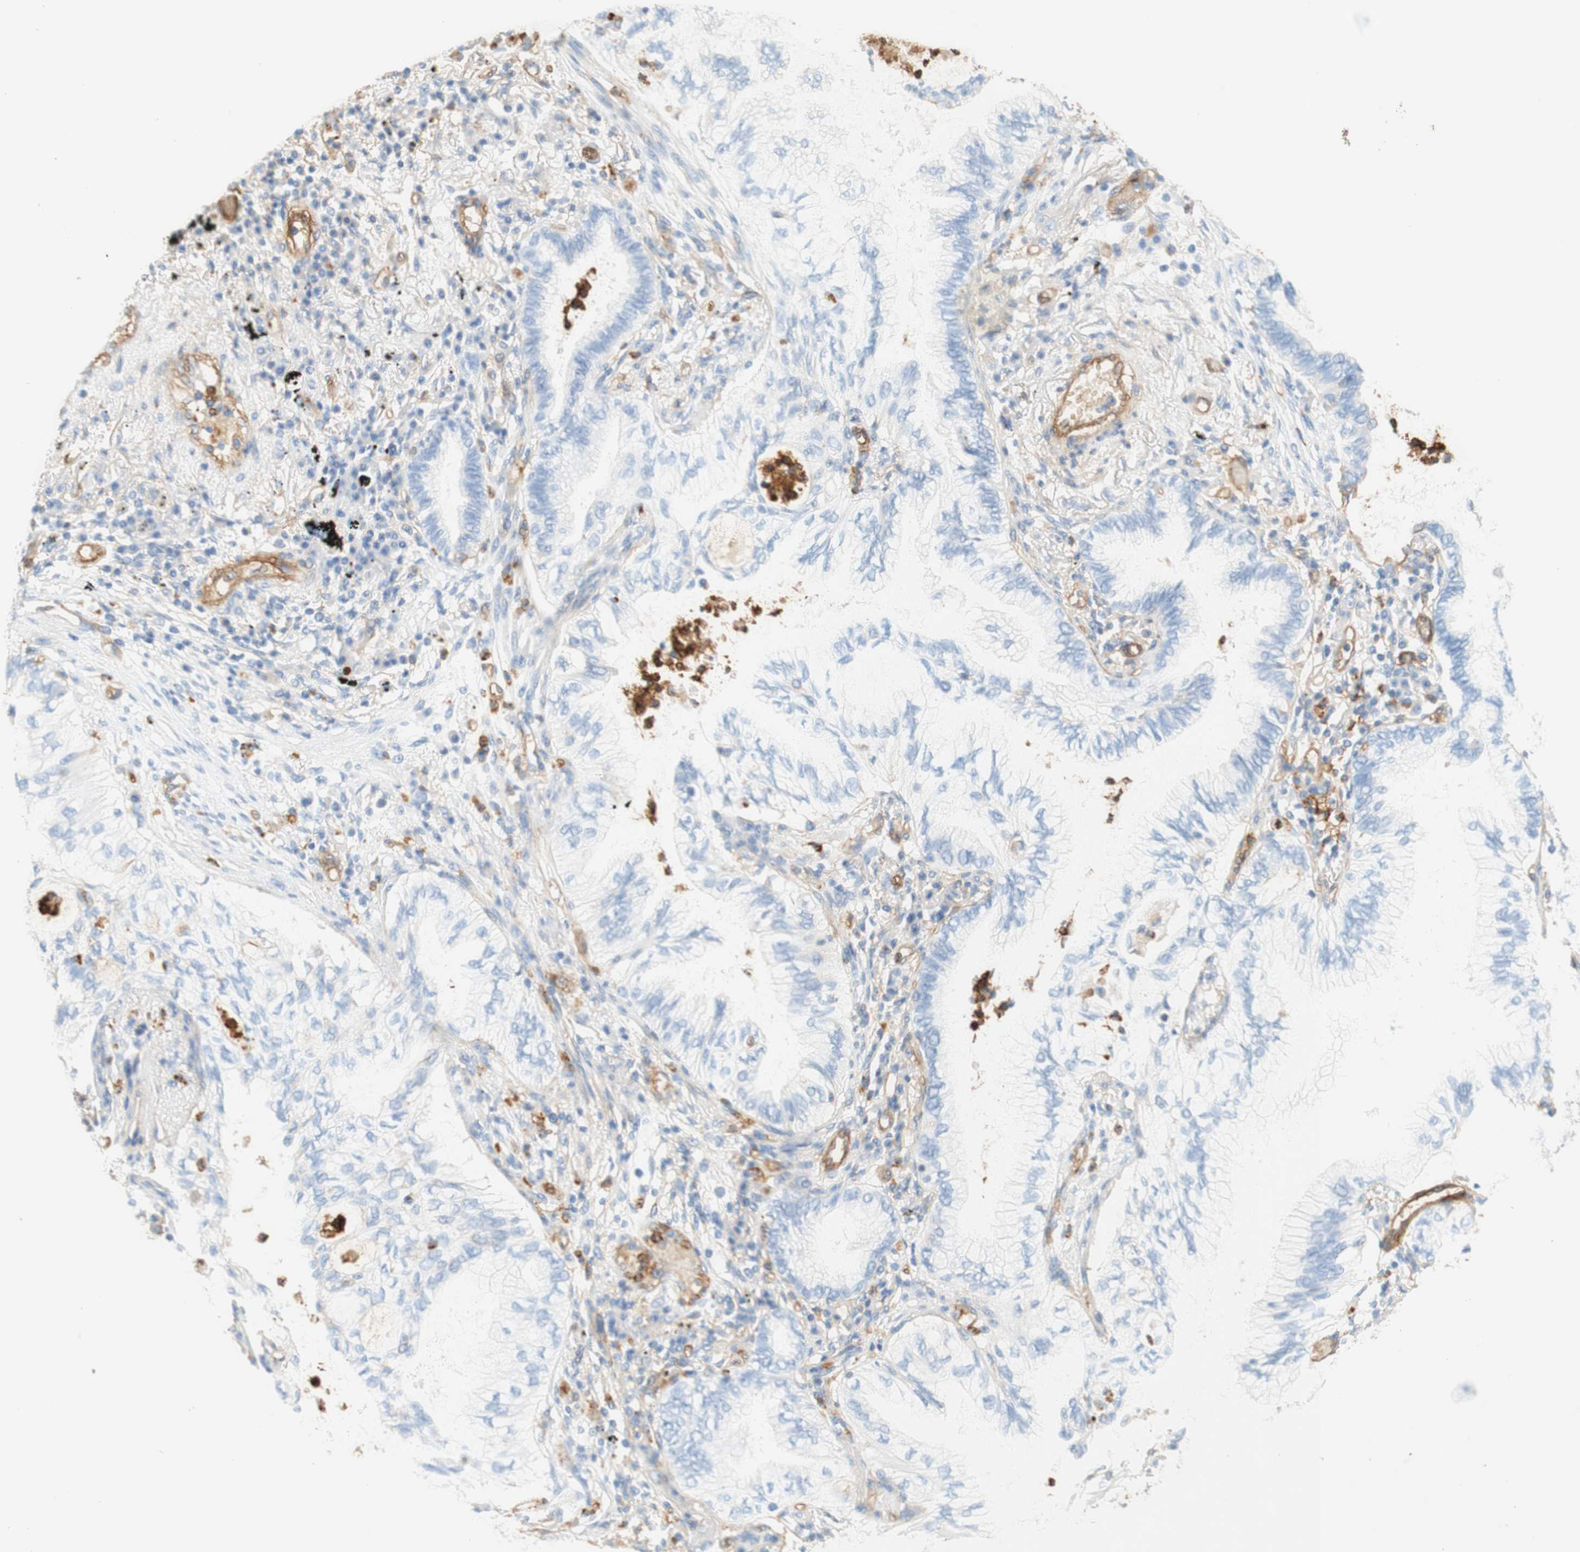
{"staining": {"intensity": "negative", "quantity": "none", "location": "none"}, "tissue": "lung cancer", "cell_type": "Tumor cells", "image_type": "cancer", "snomed": [{"axis": "morphology", "description": "Normal tissue, NOS"}, {"axis": "morphology", "description": "Adenocarcinoma, NOS"}, {"axis": "topography", "description": "Bronchus"}, {"axis": "topography", "description": "Lung"}], "caption": "DAB (3,3'-diaminobenzidine) immunohistochemical staining of human lung cancer reveals no significant staining in tumor cells. (DAB immunohistochemistry visualized using brightfield microscopy, high magnification).", "gene": "STOM", "patient": {"sex": "female", "age": 70}}